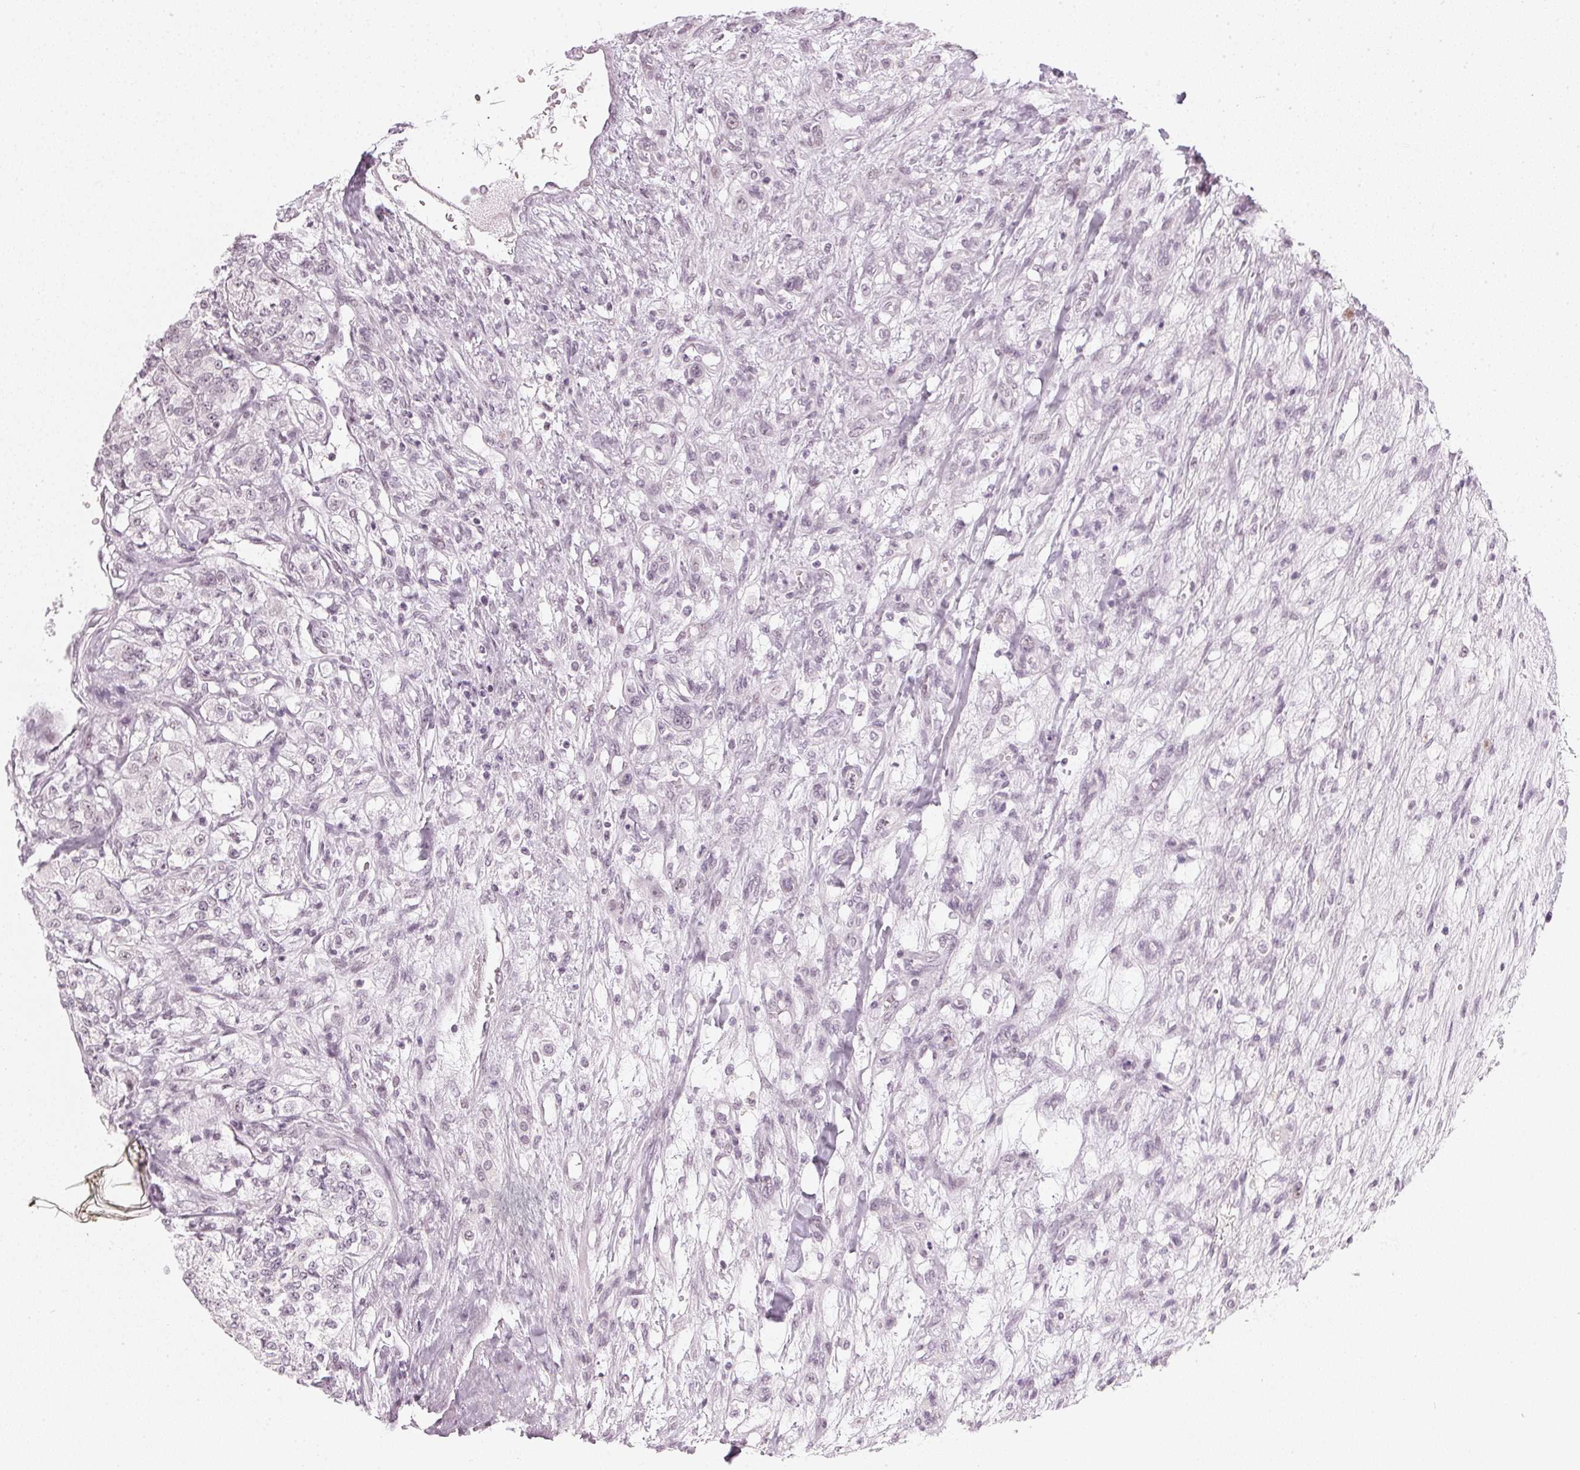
{"staining": {"intensity": "negative", "quantity": "none", "location": "none"}, "tissue": "renal cancer", "cell_type": "Tumor cells", "image_type": "cancer", "snomed": [{"axis": "morphology", "description": "Adenocarcinoma, NOS"}, {"axis": "topography", "description": "Kidney"}], "caption": "Renal cancer was stained to show a protein in brown. There is no significant positivity in tumor cells. The staining is performed using DAB brown chromogen with nuclei counter-stained in using hematoxylin.", "gene": "DNAJC6", "patient": {"sex": "female", "age": 63}}